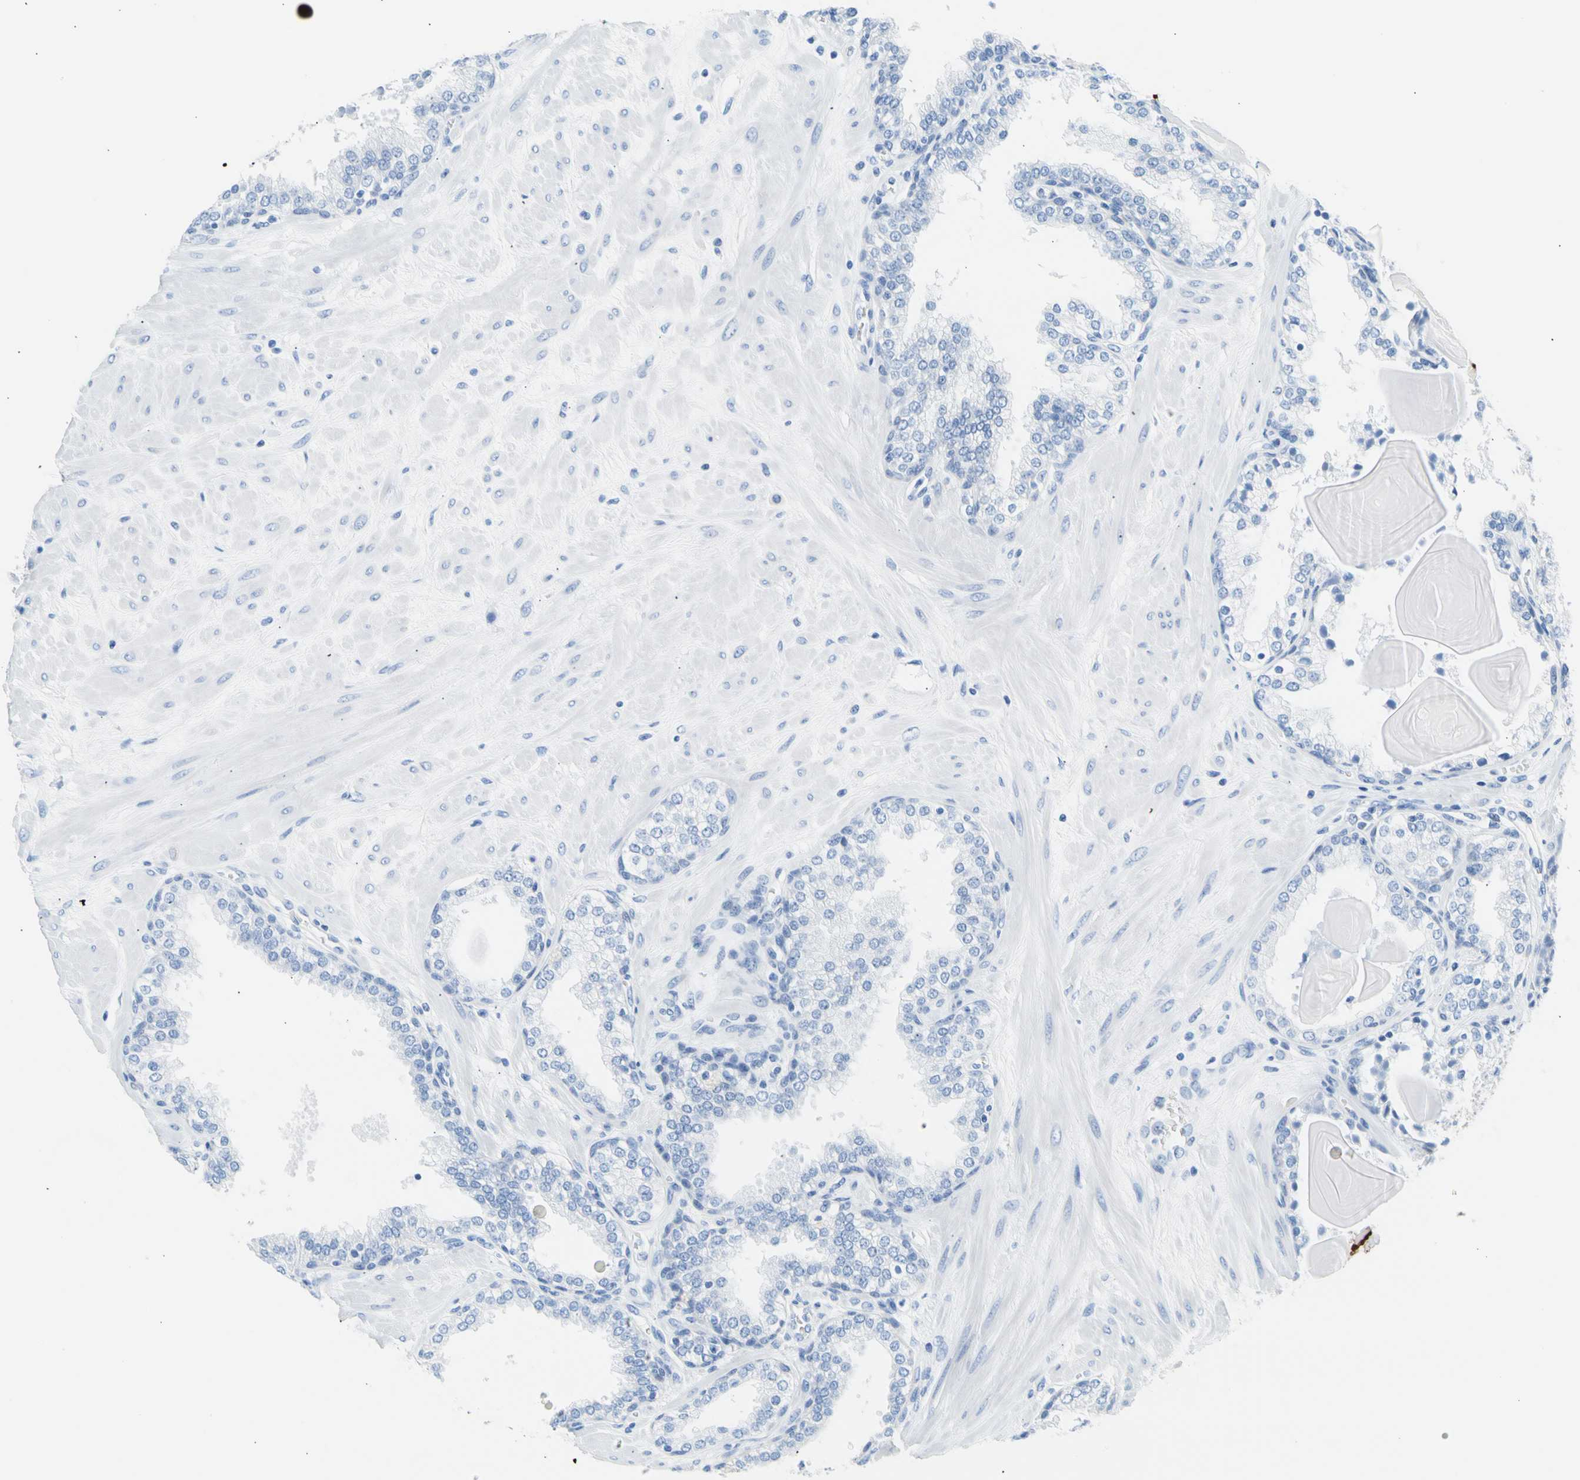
{"staining": {"intensity": "negative", "quantity": "none", "location": "none"}, "tissue": "prostate", "cell_type": "Glandular cells", "image_type": "normal", "snomed": [{"axis": "morphology", "description": "Normal tissue, NOS"}, {"axis": "topography", "description": "Prostate"}], "caption": "High power microscopy micrograph of an immunohistochemistry (IHC) micrograph of unremarkable prostate, revealing no significant positivity in glandular cells.", "gene": "CEL", "patient": {"sex": "male", "age": 51}}